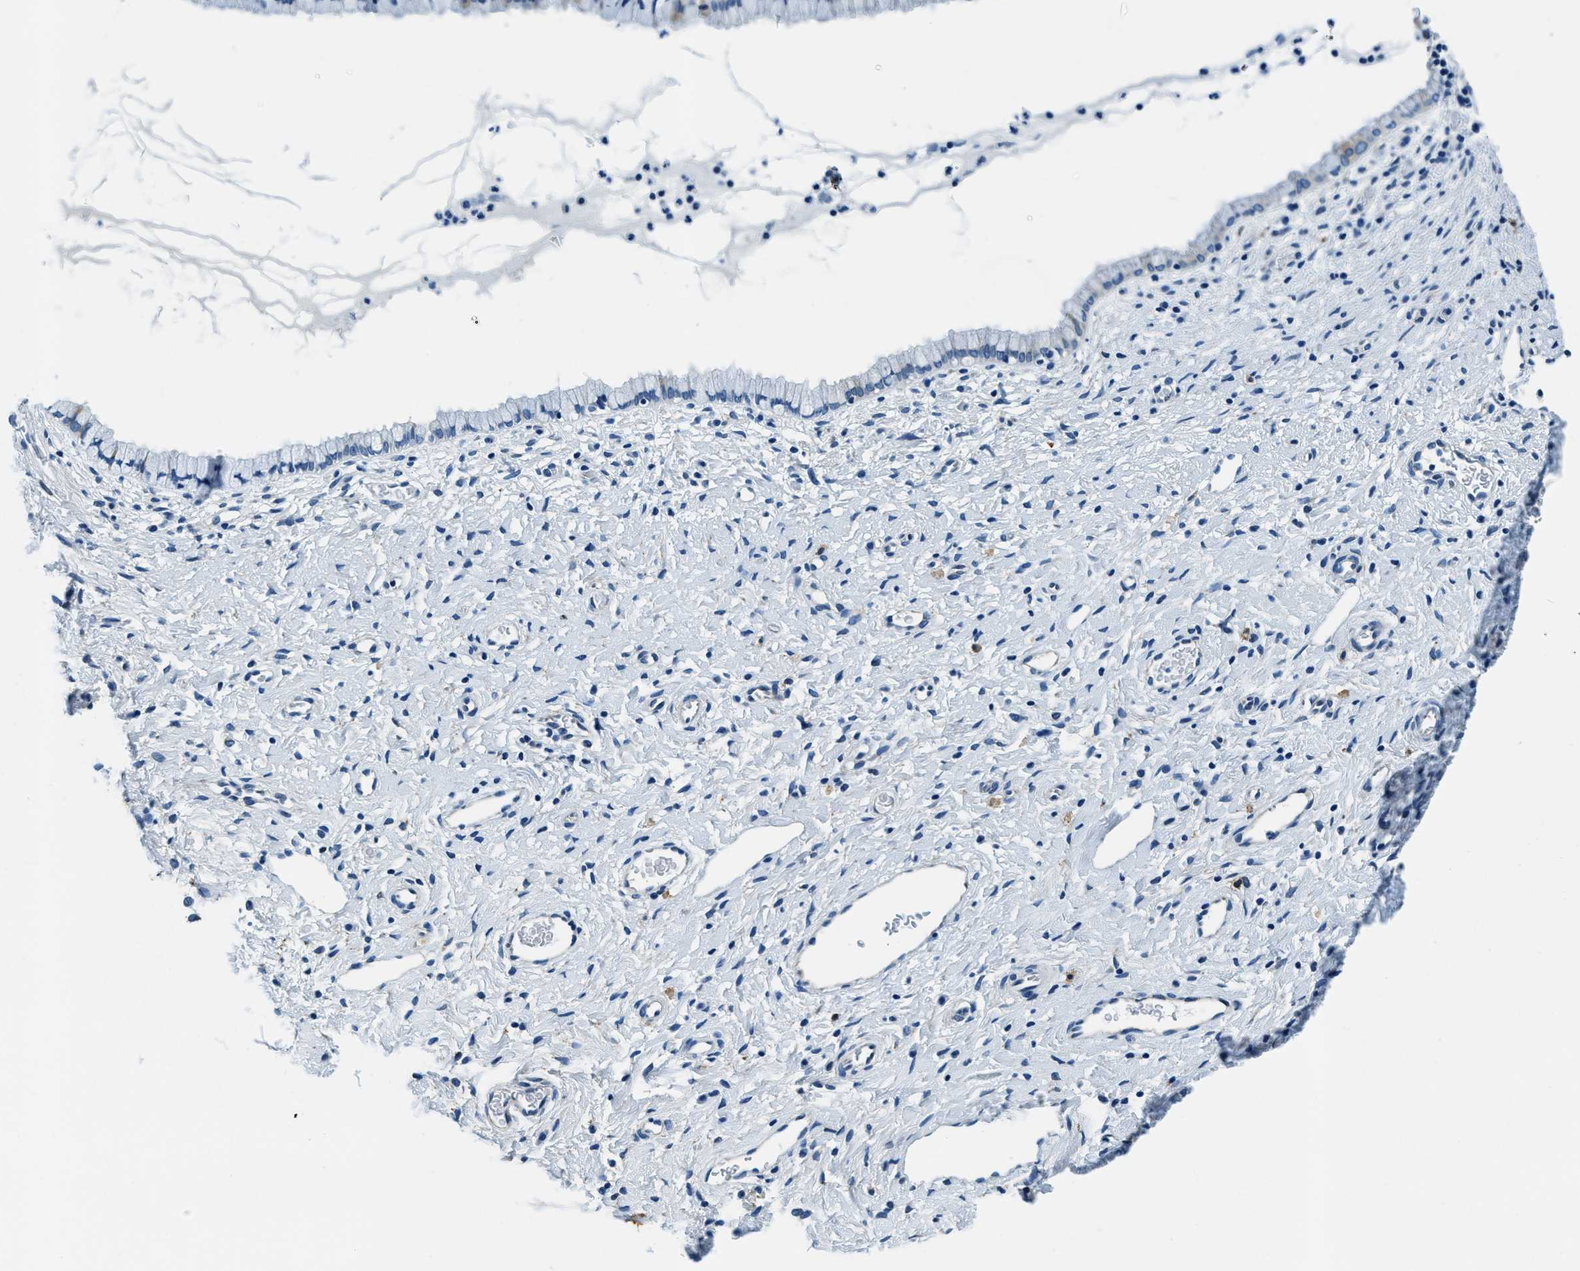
{"staining": {"intensity": "negative", "quantity": "none", "location": "none"}, "tissue": "cervix", "cell_type": "Glandular cells", "image_type": "normal", "snomed": [{"axis": "morphology", "description": "Normal tissue, NOS"}, {"axis": "topography", "description": "Cervix"}], "caption": "Cervix stained for a protein using IHC exhibits no staining glandular cells.", "gene": "UBAC2", "patient": {"sex": "female", "age": 72}}